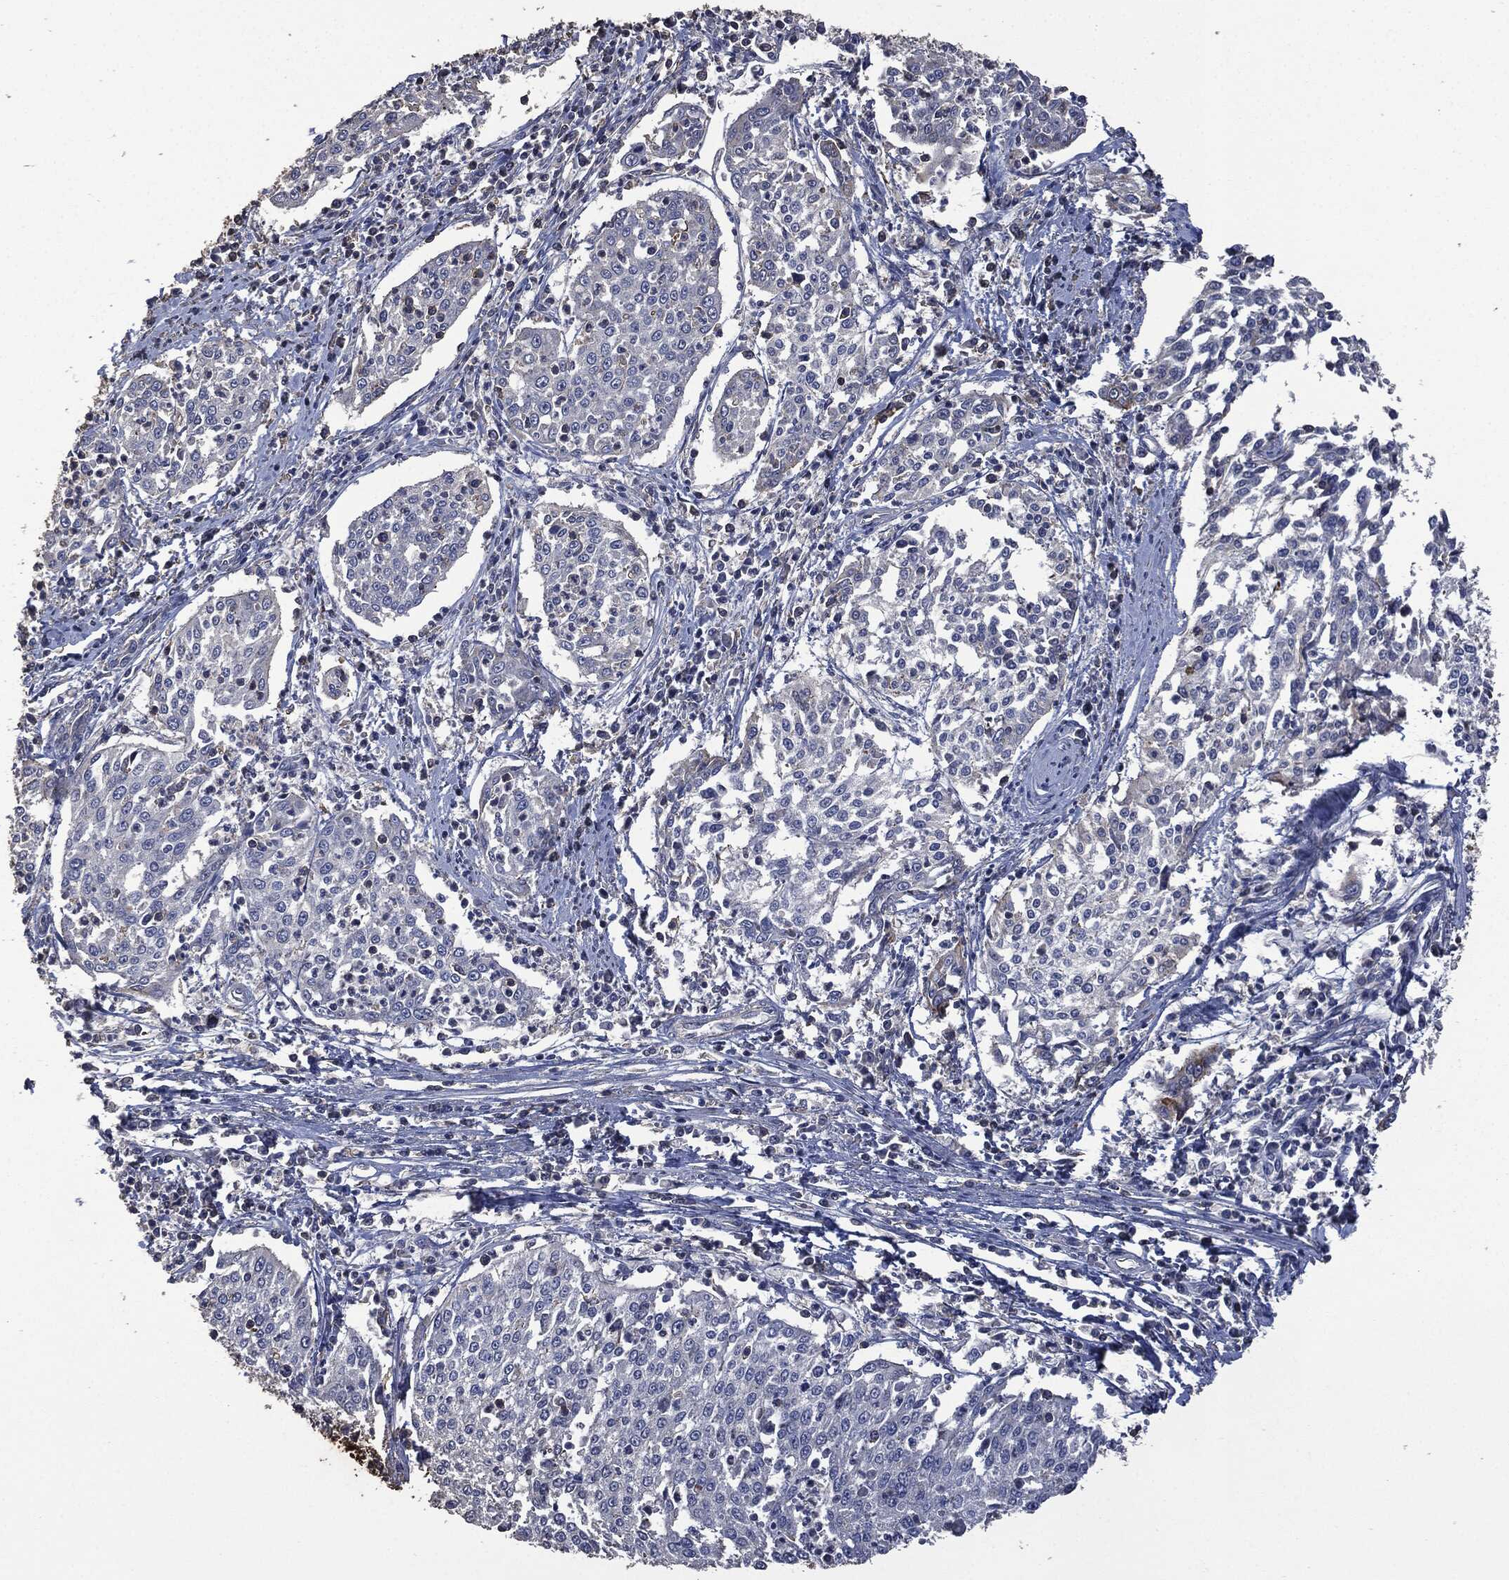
{"staining": {"intensity": "negative", "quantity": "none", "location": "none"}, "tissue": "cervical cancer", "cell_type": "Tumor cells", "image_type": "cancer", "snomed": [{"axis": "morphology", "description": "Squamous cell carcinoma, NOS"}, {"axis": "topography", "description": "Cervix"}], "caption": "The micrograph reveals no significant positivity in tumor cells of cervical cancer. (DAB (3,3'-diaminobenzidine) IHC, high magnification).", "gene": "MSLN", "patient": {"sex": "female", "age": 41}}